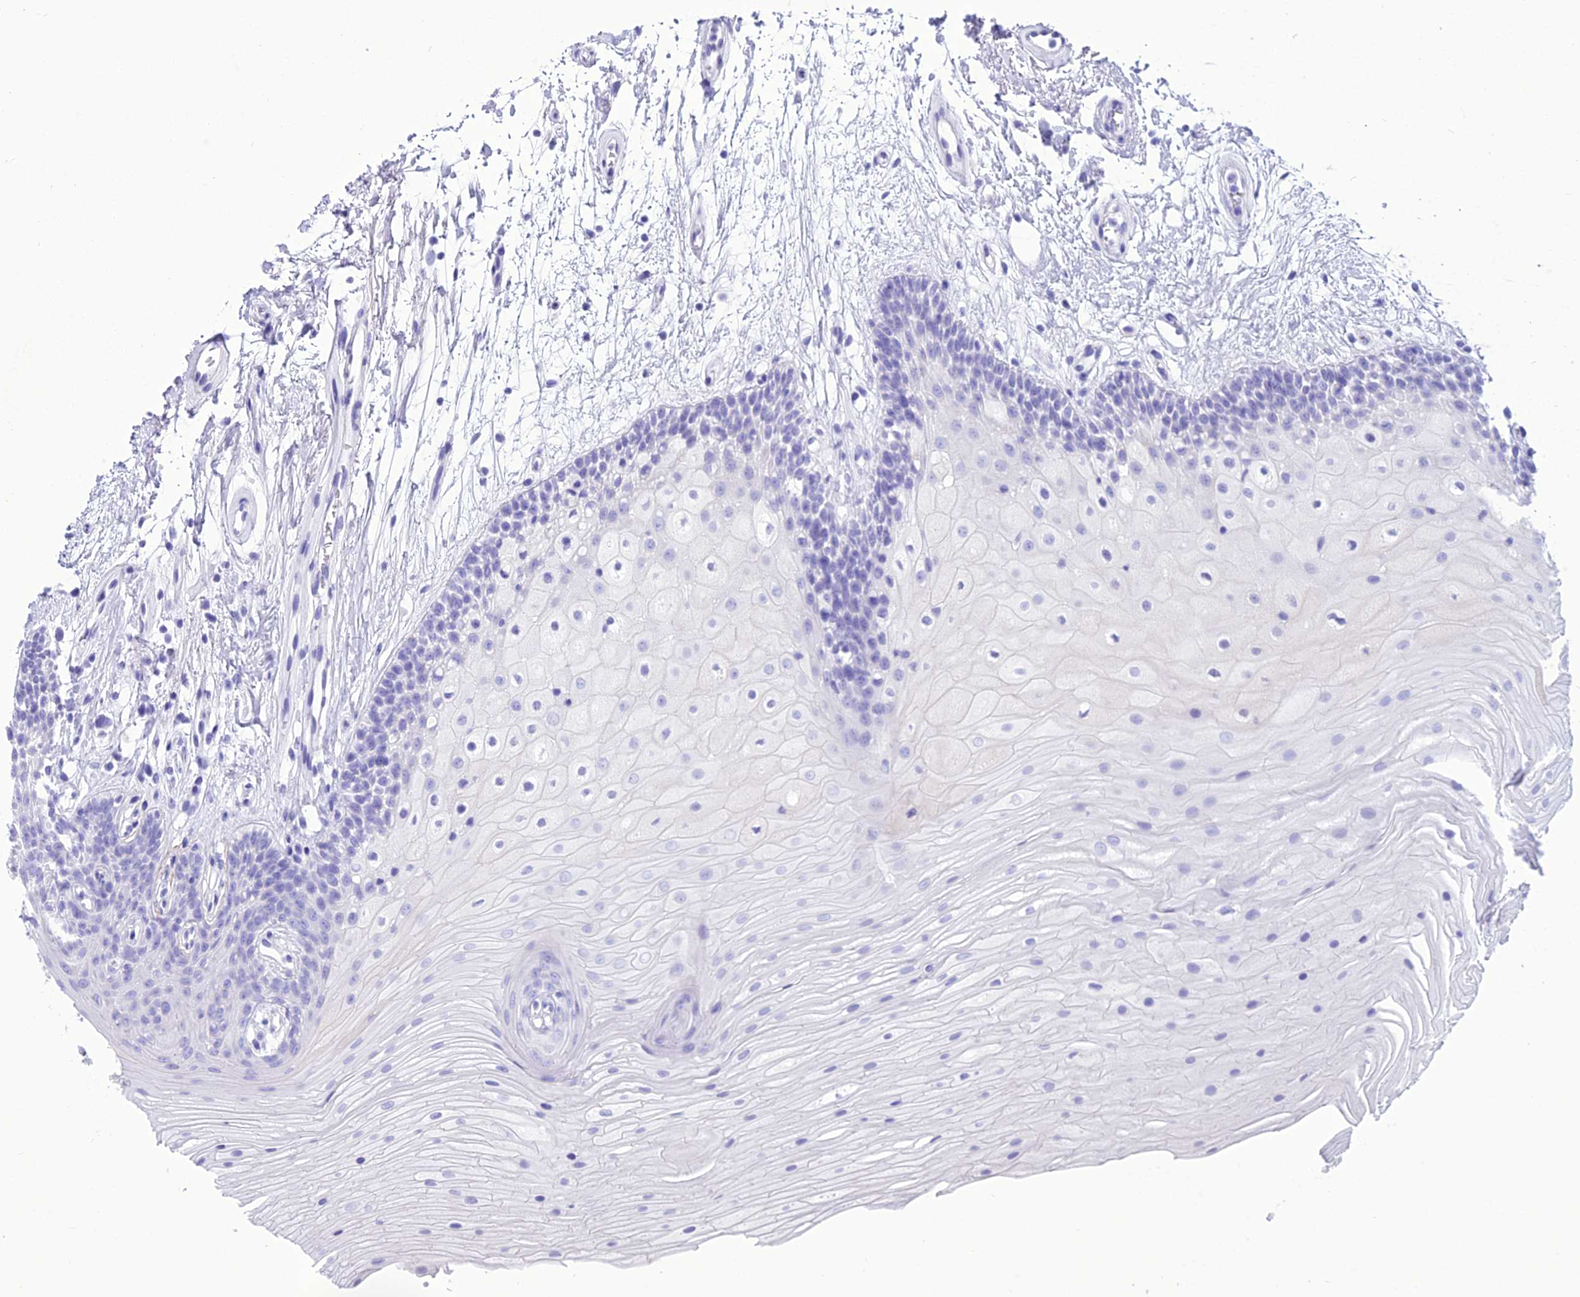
{"staining": {"intensity": "negative", "quantity": "none", "location": "none"}, "tissue": "oral mucosa", "cell_type": "Squamous epithelial cells", "image_type": "normal", "snomed": [{"axis": "morphology", "description": "Normal tissue, NOS"}, {"axis": "topography", "description": "Oral tissue"}], "caption": "This is a photomicrograph of immunohistochemistry (IHC) staining of normal oral mucosa, which shows no positivity in squamous epithelial cells.", "gene": "PNMA5", "patient": {"sex": "female", "age": 80}}